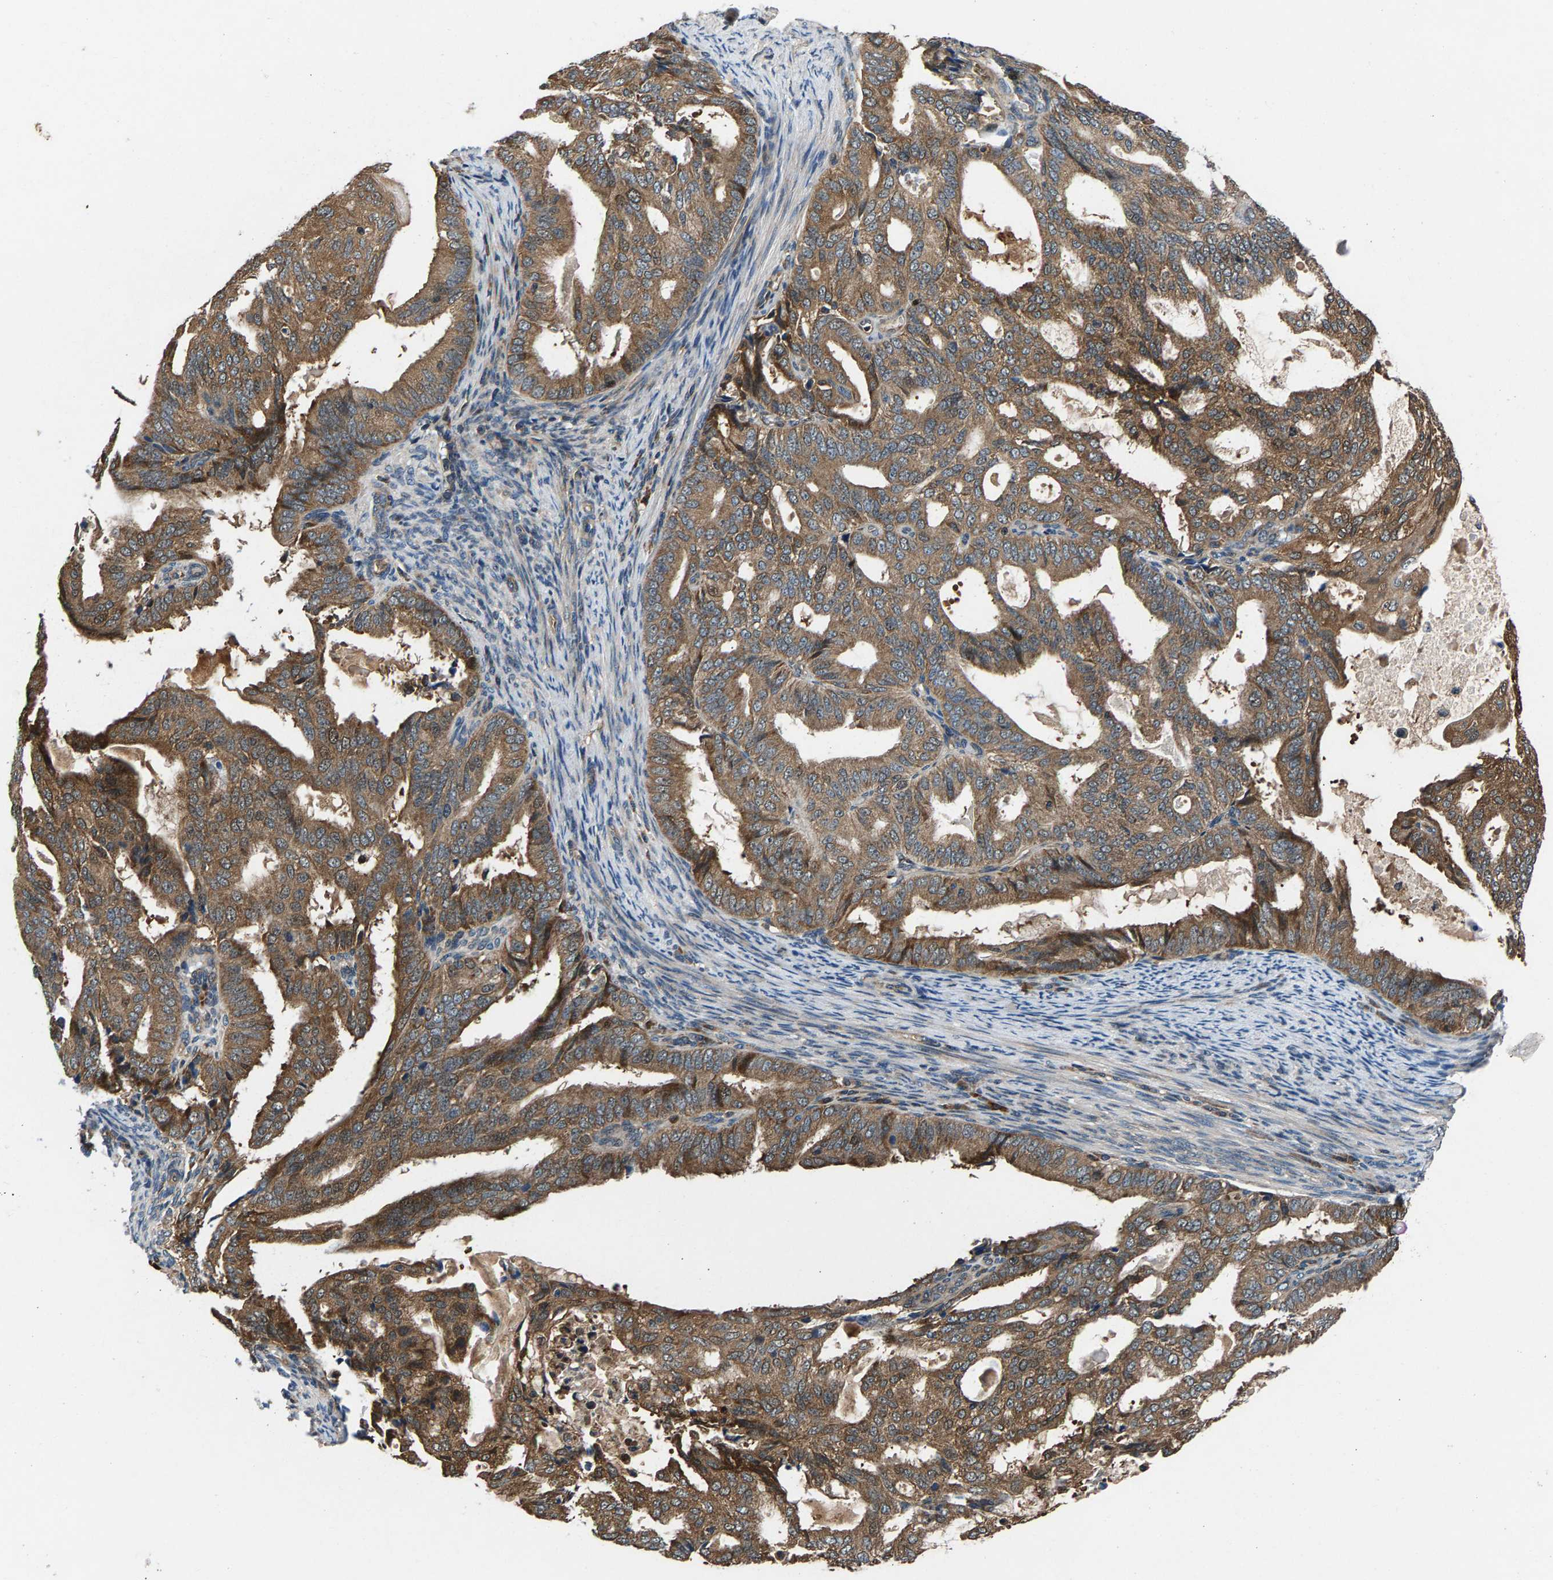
{"staining": {"intensity": "moderate", "quantity": ">75%", "location": "cytoplasmic/membranous"}, "tissue": "endometrial cancer", "cell_type": "Tumor cells", "image_type": "cancer", "snomed": [{"axis": "morphology", "description": "Adenocarcinoma, NOS"}, {"axis": "topography", "description": "Endometrium"}], "caption": "High-magnification brightfield microscopy of endometrial cancer stained with DAB (3,3'-diaminobenzidine) (brown) and counterstained with hematoxylin (blue). tumor cells exhibit moderate cytoplasmic/membranous staining is appreciated in approximately>75% of cells.", "gene": "FAM78A", "patient": {"sex": "female", "age": 58}}